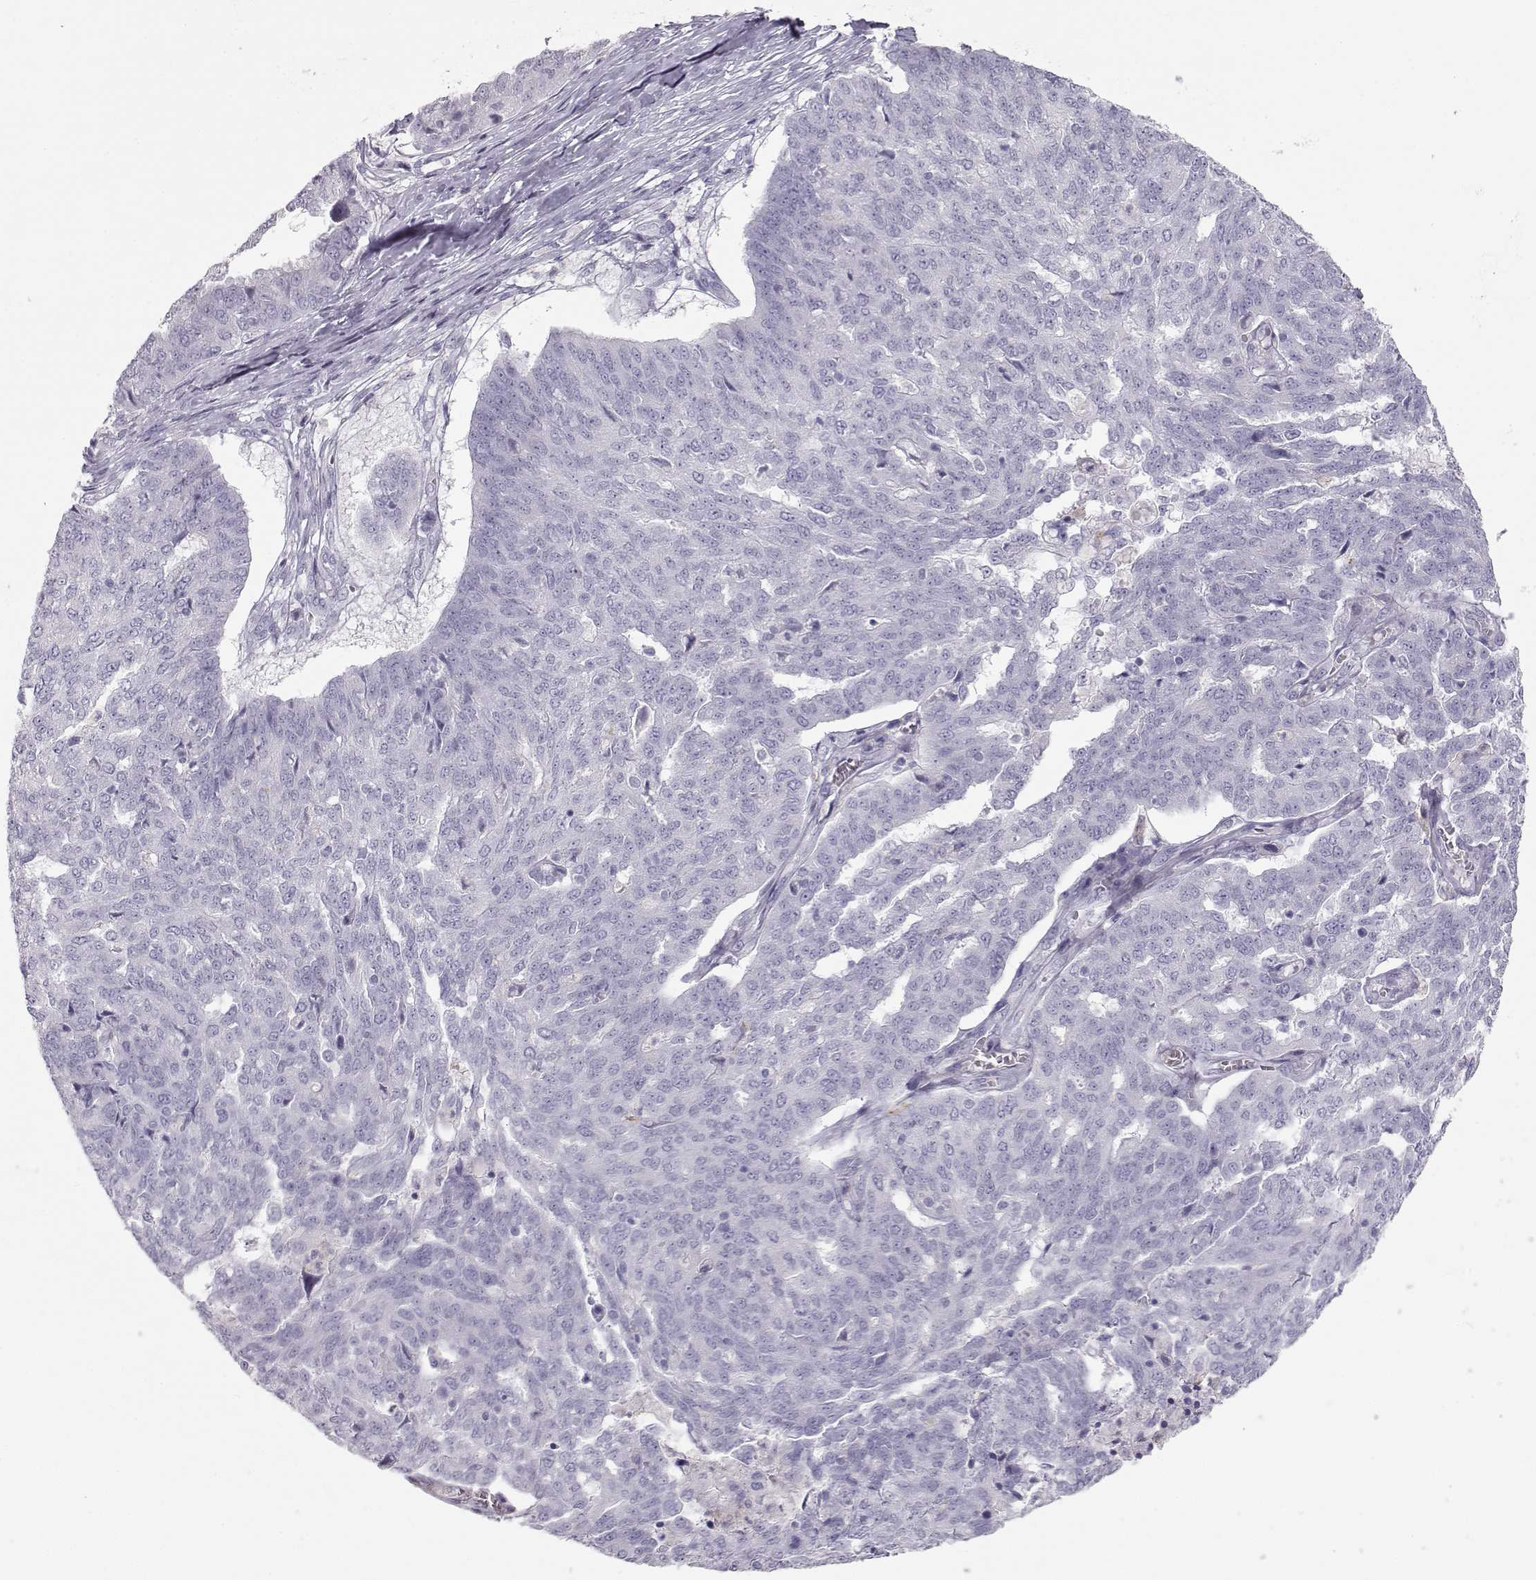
{"staining": {"intensity": "negative", "quantity": "none", "location": "none"}, "tissue": "ovarian cancer", "cell_type": "Tumor cells", "image_type": "cancer", "snomed": [{"axis": "morphology", "description": "Cystadenocarcinoma, serous, NOS"}, {"axis": "topography", "description": "Ovary"}], "caption": "This is an immunohistochemistry histopathology image of ovarian serous cystadenocarcinoma. There is no expression in tumor cells.", "gene": "MIP", "patient": {"sex": "female", "age": 67}}